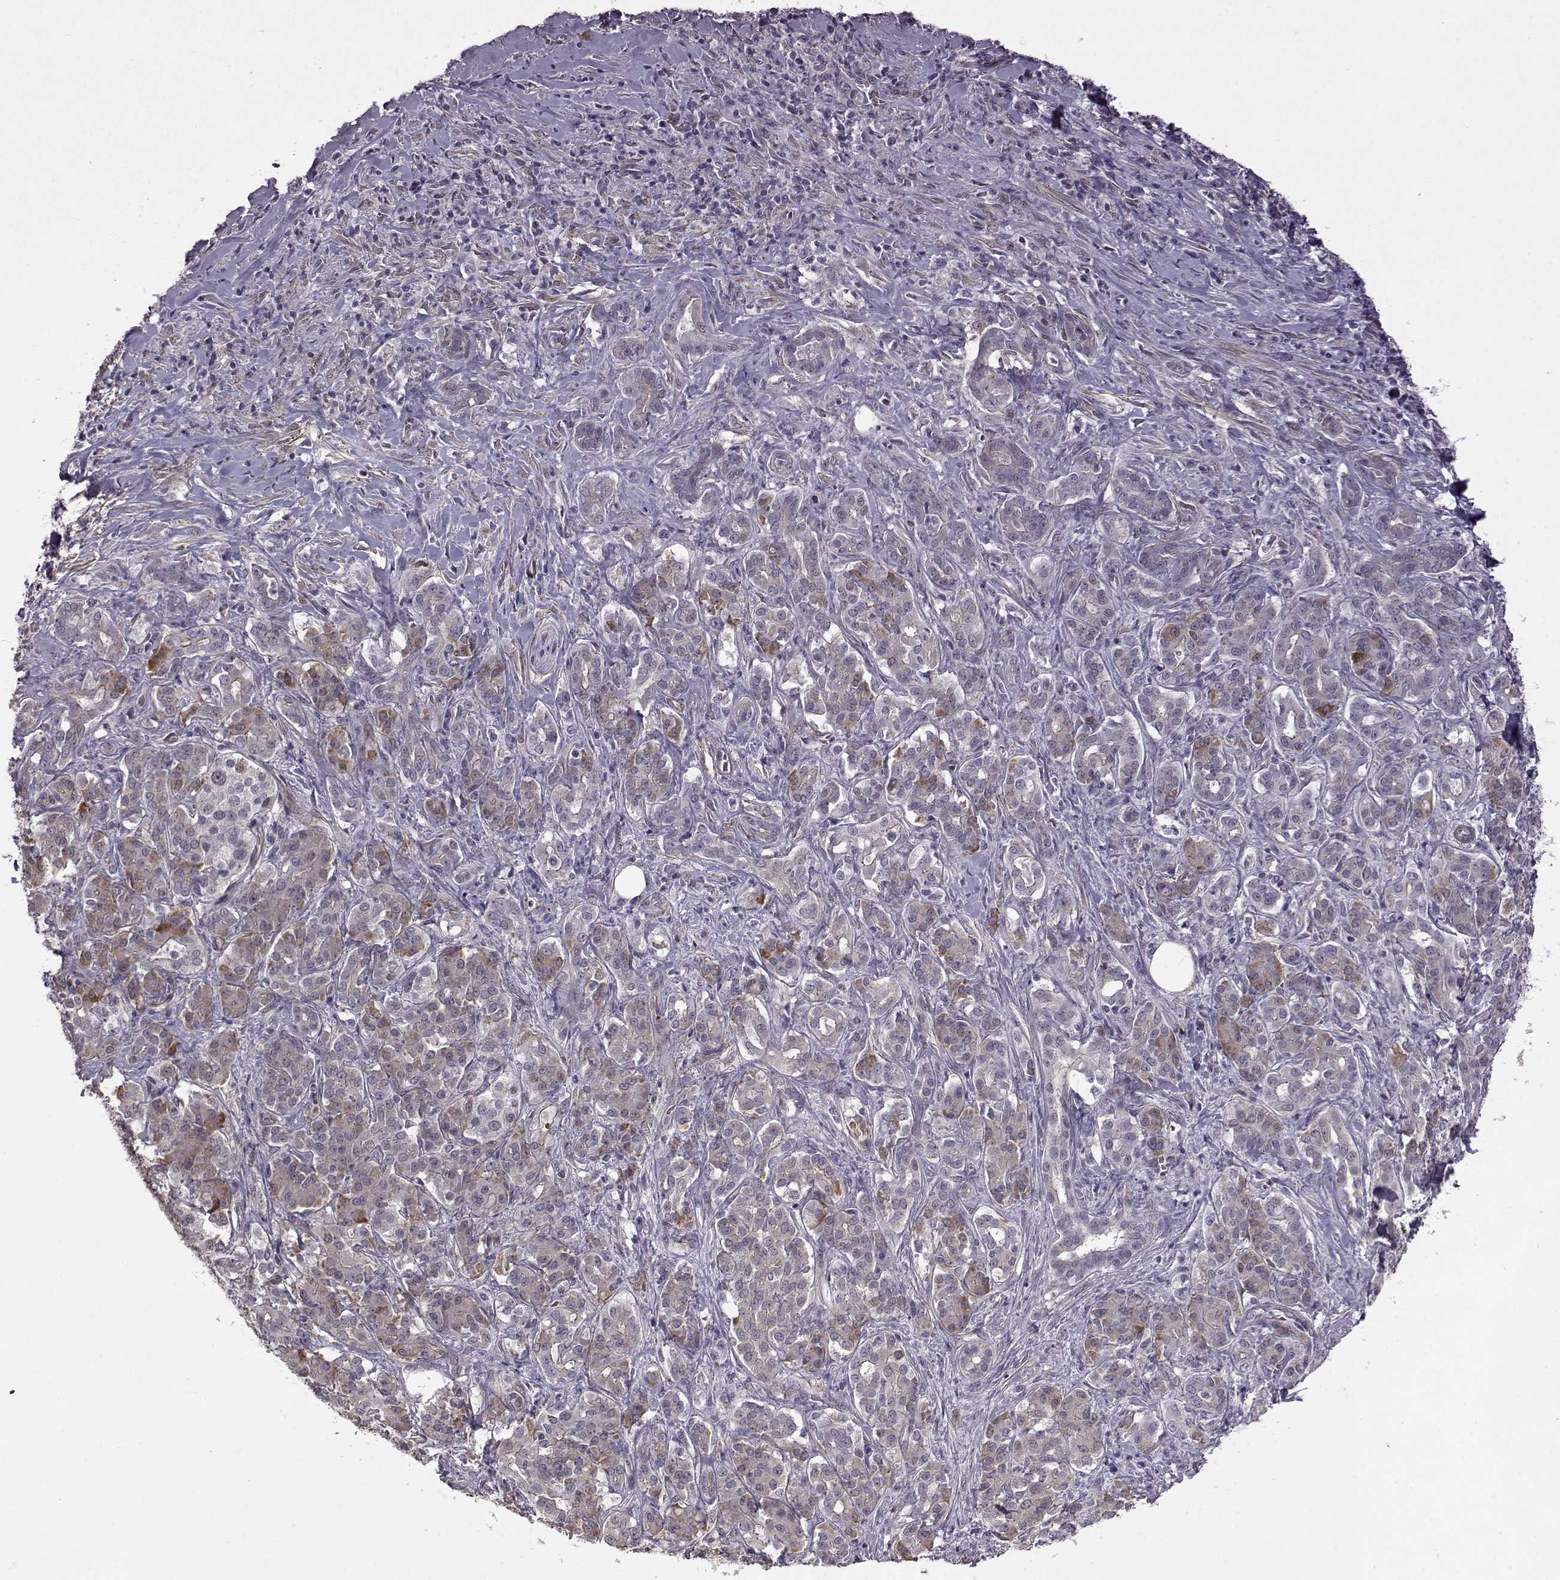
{"staining": {"intensity": "weak", "quantity": "<25%", "location": "cytoplasmic/membranous"}, "tissue": "pancreatic cancer", "cell_type": "Tumor cells", "image_type": "cancer", "snomed": [{"axis": "morphology", "description": "Normal tissue, NOS"}, {"axis": "morphology", "description": "Inflammation, NOS"}, {"axis": "morphology", "description": "Adenocarcinoma, NOS"}, {"axis": "topography", "description": "Pancreas"}], "caption": "A high-resolution photomicrograph shows immunohistochemistry staining of pancreatic cancer (adenocarcinoma), which reveals no significant expression in tumor cells.", "gene": "SYNPO2", "patient": {"sex": "male", "age": 57}}